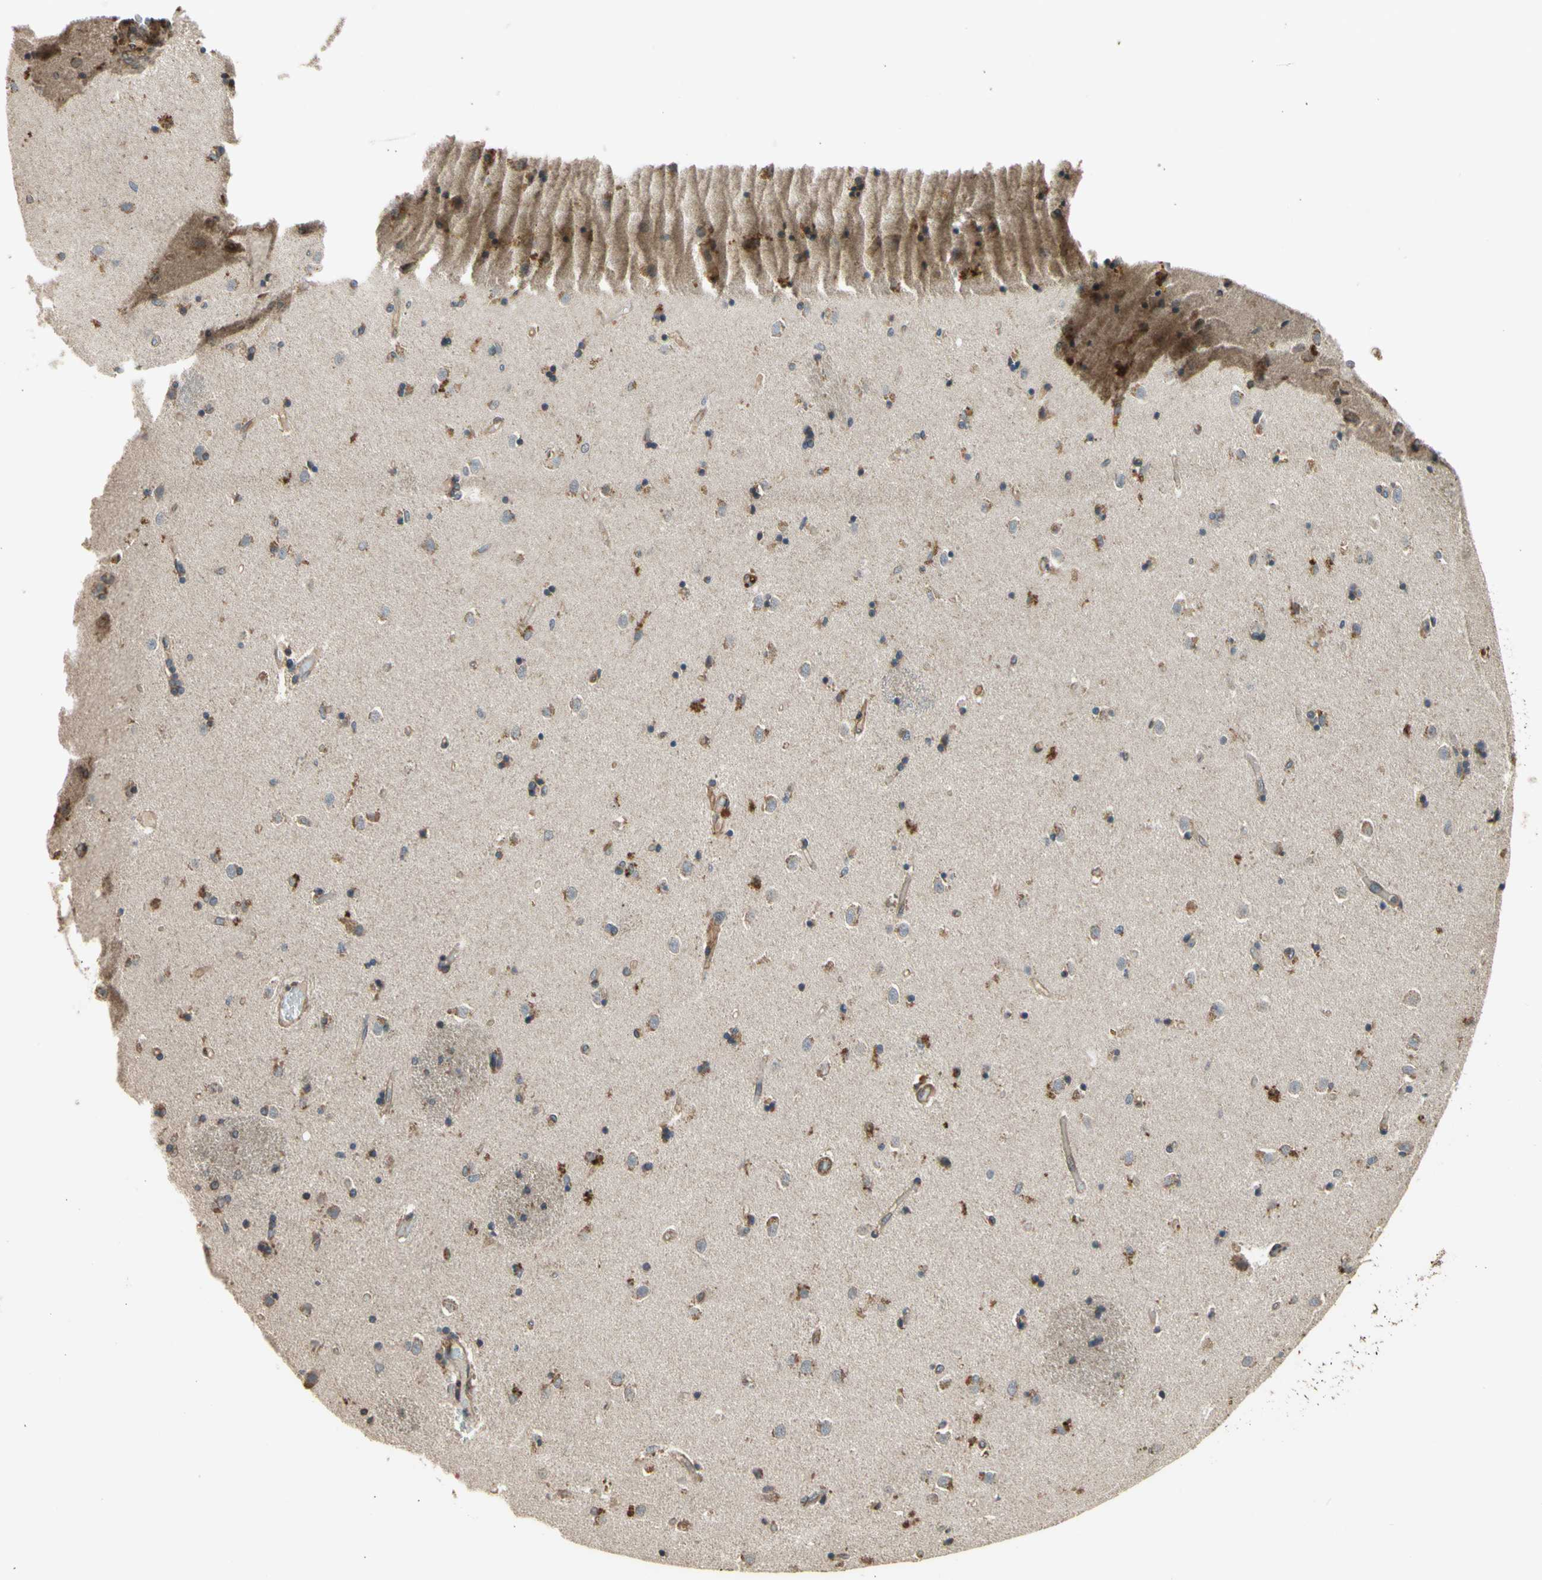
{"staining": {"intensity": "negative", "quantity": "none", "location": "none"}, "tissue": "caudate", "cell_type": "Glial cells", "image_type": "normal", "snomed": [{"axis": "morphology", "description": "Normal tissue, NOS"}, {"axis": "topography", "description": "Lateral ventricle wall"}], "caption": "Caudate stained for a protein using IHC reveals no staining glial cells.", "gene": "EFNB2", "patient": {"sex": "female", "age": 54}}